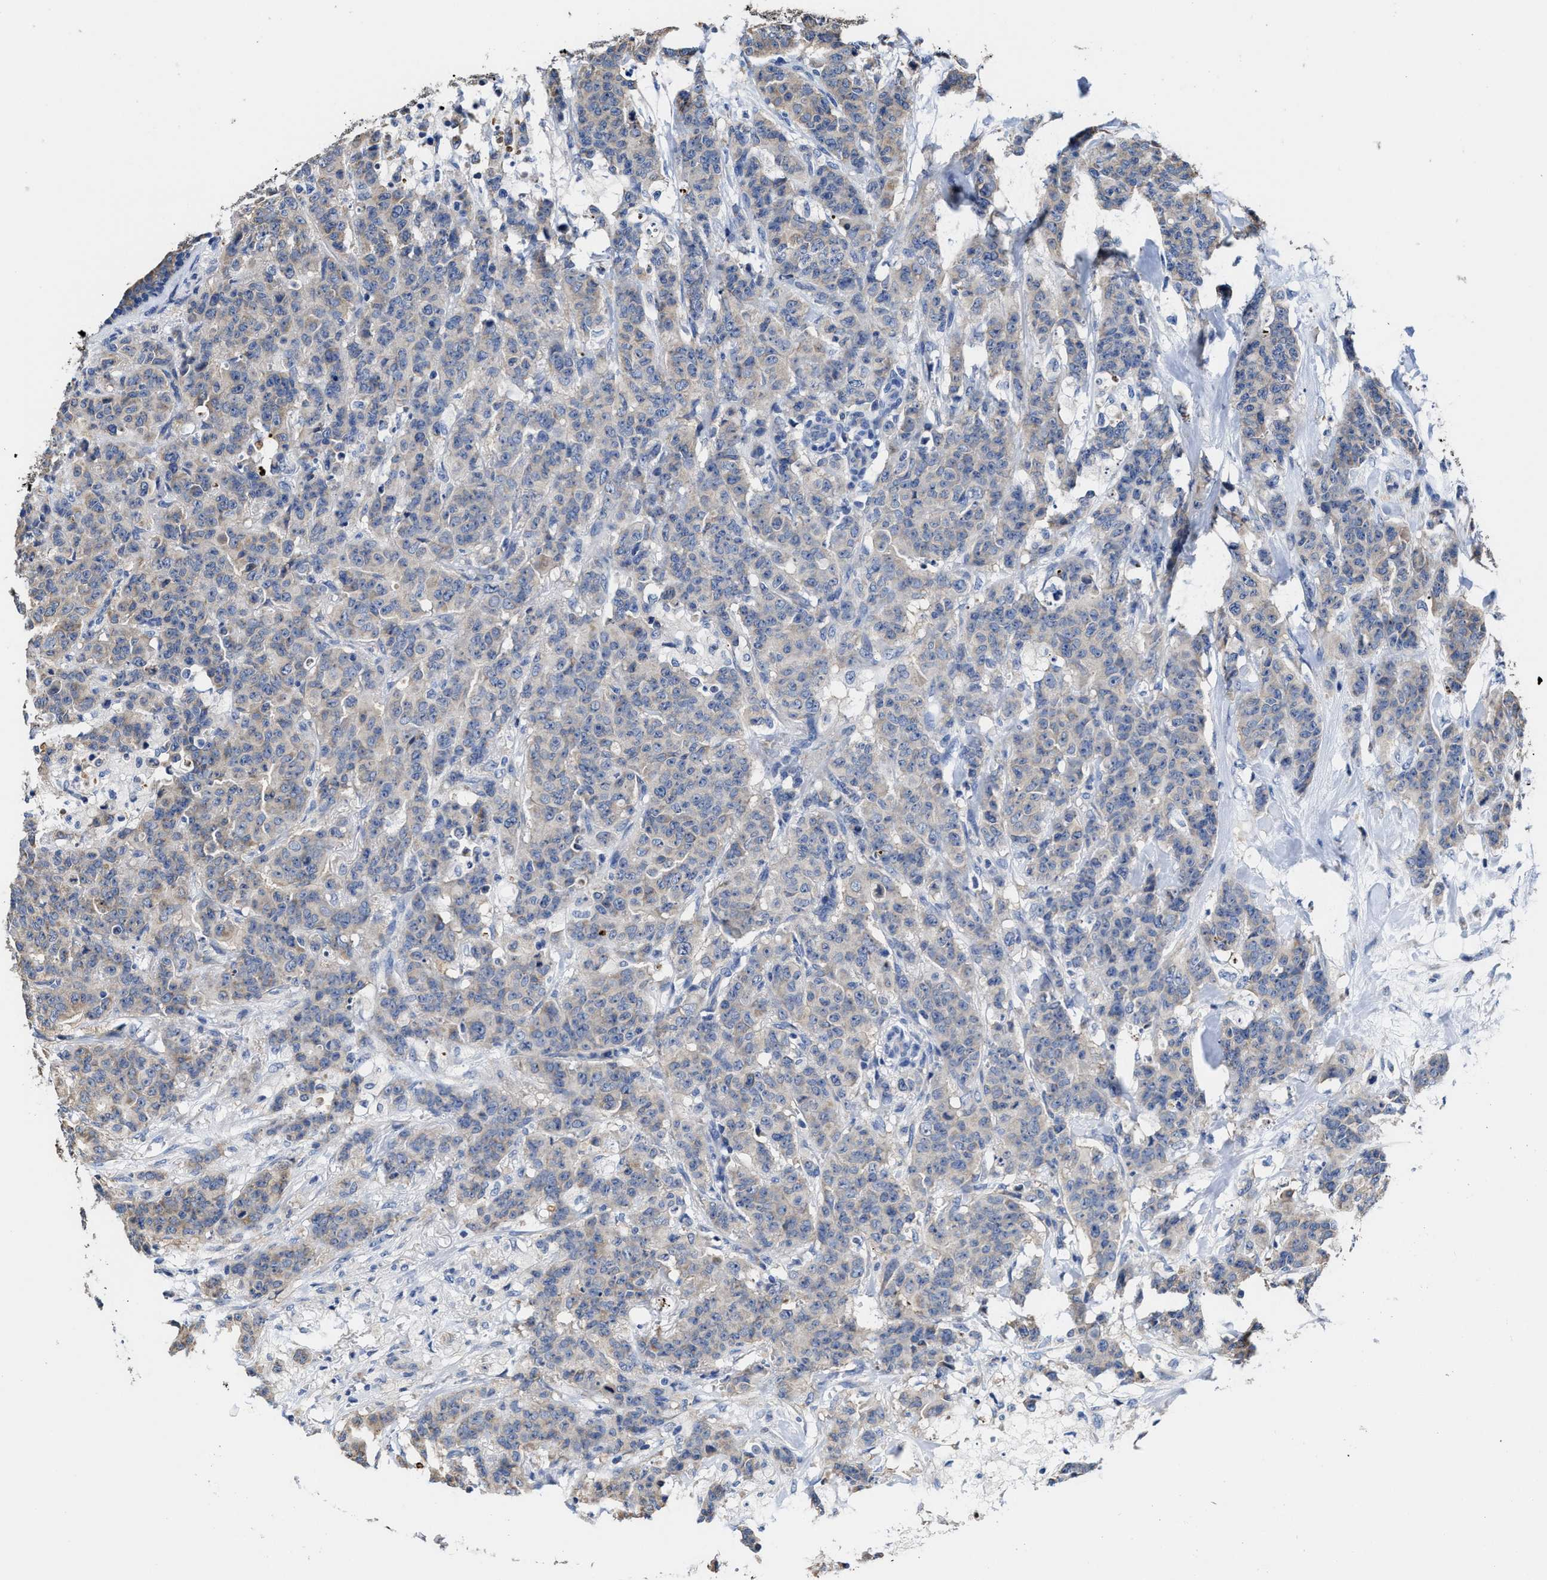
{"staining": {"intensity": "weak", "quantity": "<25%", "location": "cytoplasmic/membranous"}, "tissue": "breast cancer", "cell_type": "Tumor cells", "image_type": "cancer", "snomed": [{"axis": "morphology", "description": "Normal tissue, NOS"}, {"axis": "morphology", "description": "Duct carcinoma"}, {"axis": "topography", "description": "Breast"}], "caption": "Breast infiltrating ductal carcinoma stained for a protein using immunohistochemistry exhibits no staining tumor cells.", "gene": "HOOK1", "patient": {"sex": "female", "age": 40}}